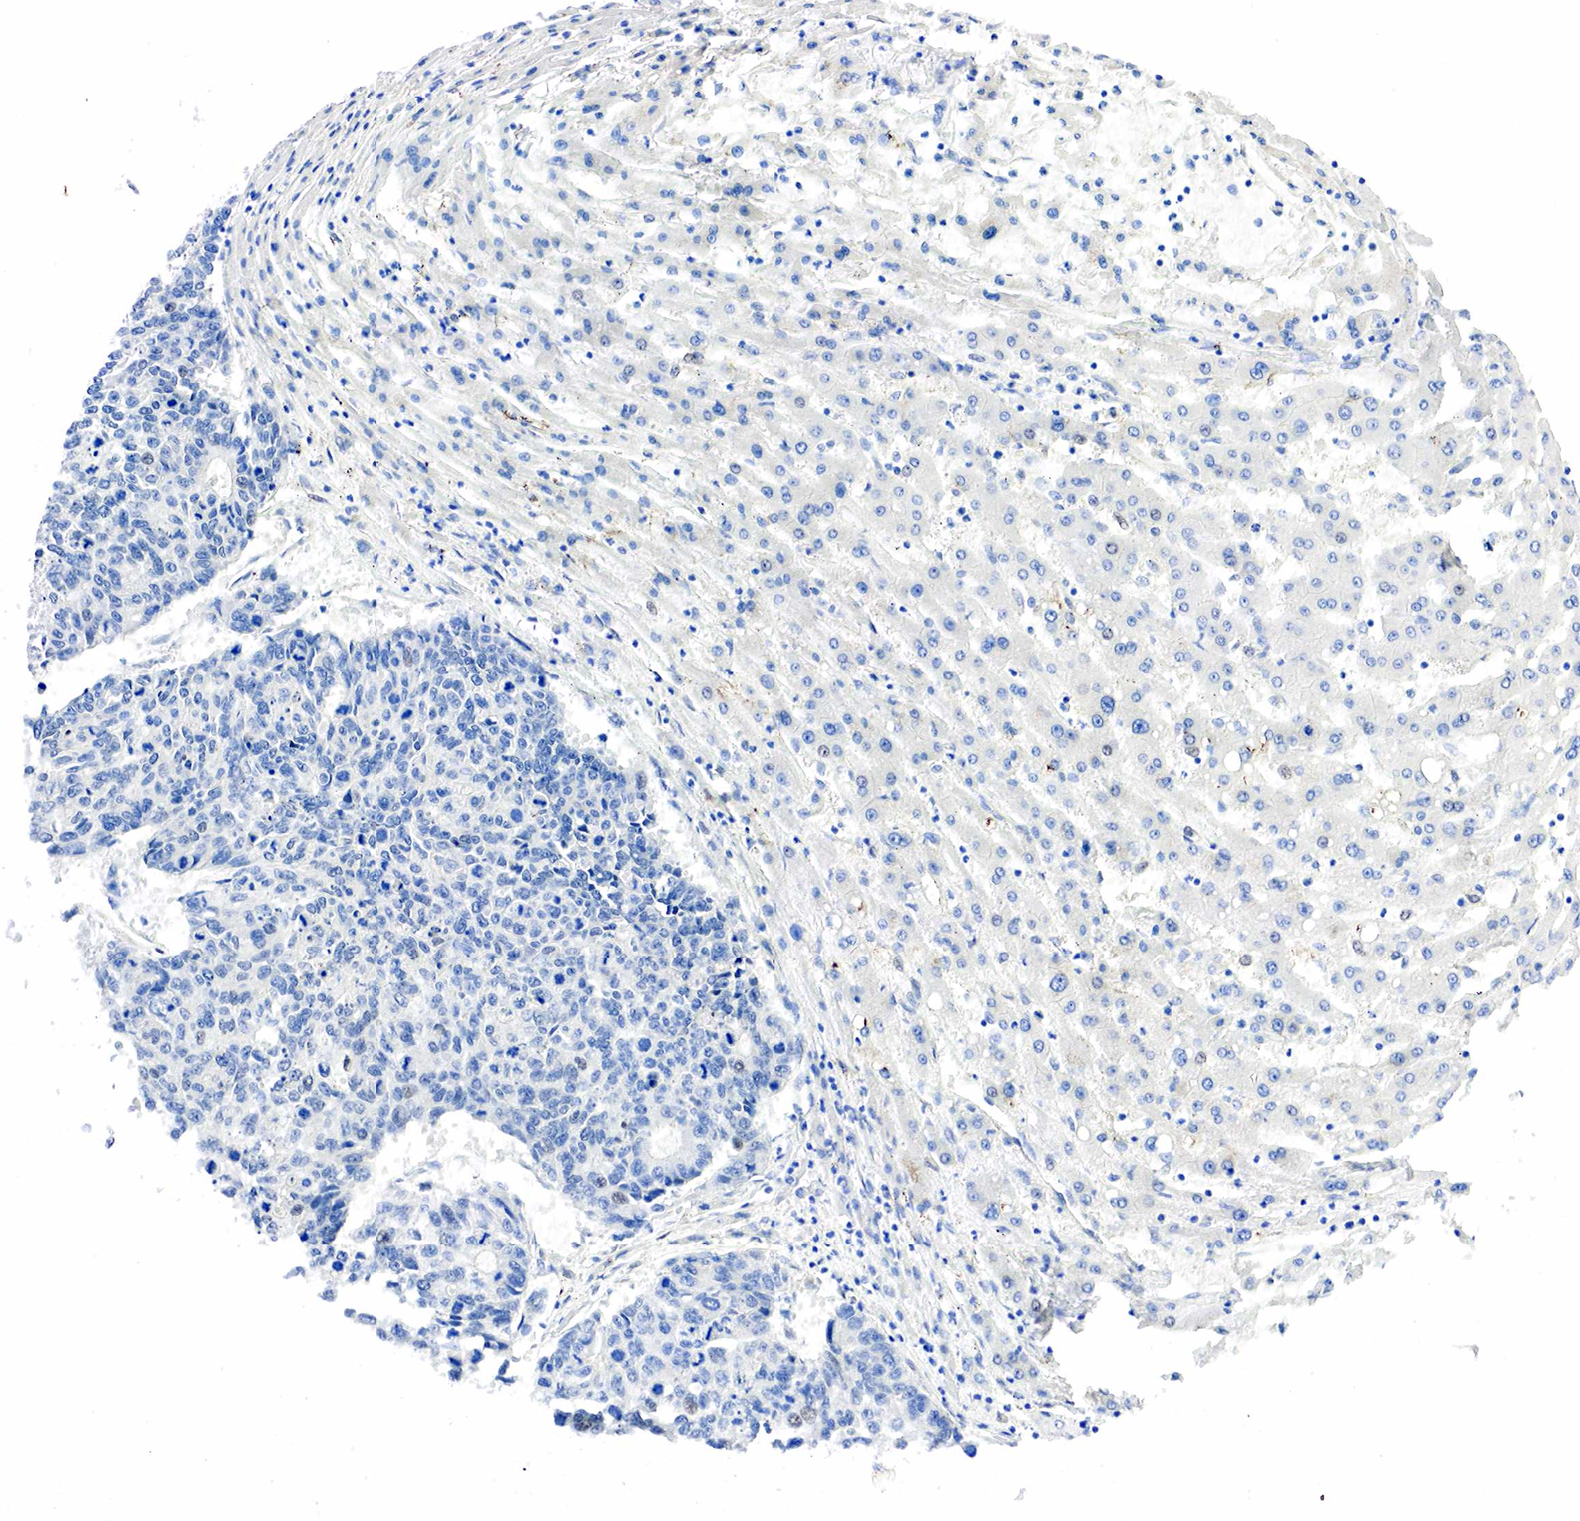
{"staining": {"intensity": "negative", "quantity": "none", "location": "none"}, "tissue": "liver cancer", "cell_type": "Tumor cells", "image_type": "cancer", "snomed": [{"axis": "morphology", "description": "Carcinoma, metastatic, NOS"}, {"axis": "topography", "description": "Liver"}], "caption": "Tumor cells are negative for protein expression in human liver cancer. (DAB (3,3'-diaminobenzidine) immunohistochemistry (IHC), high magnification).", "gene": "PGR", "patient": {"sex": "male", "age": 49}}